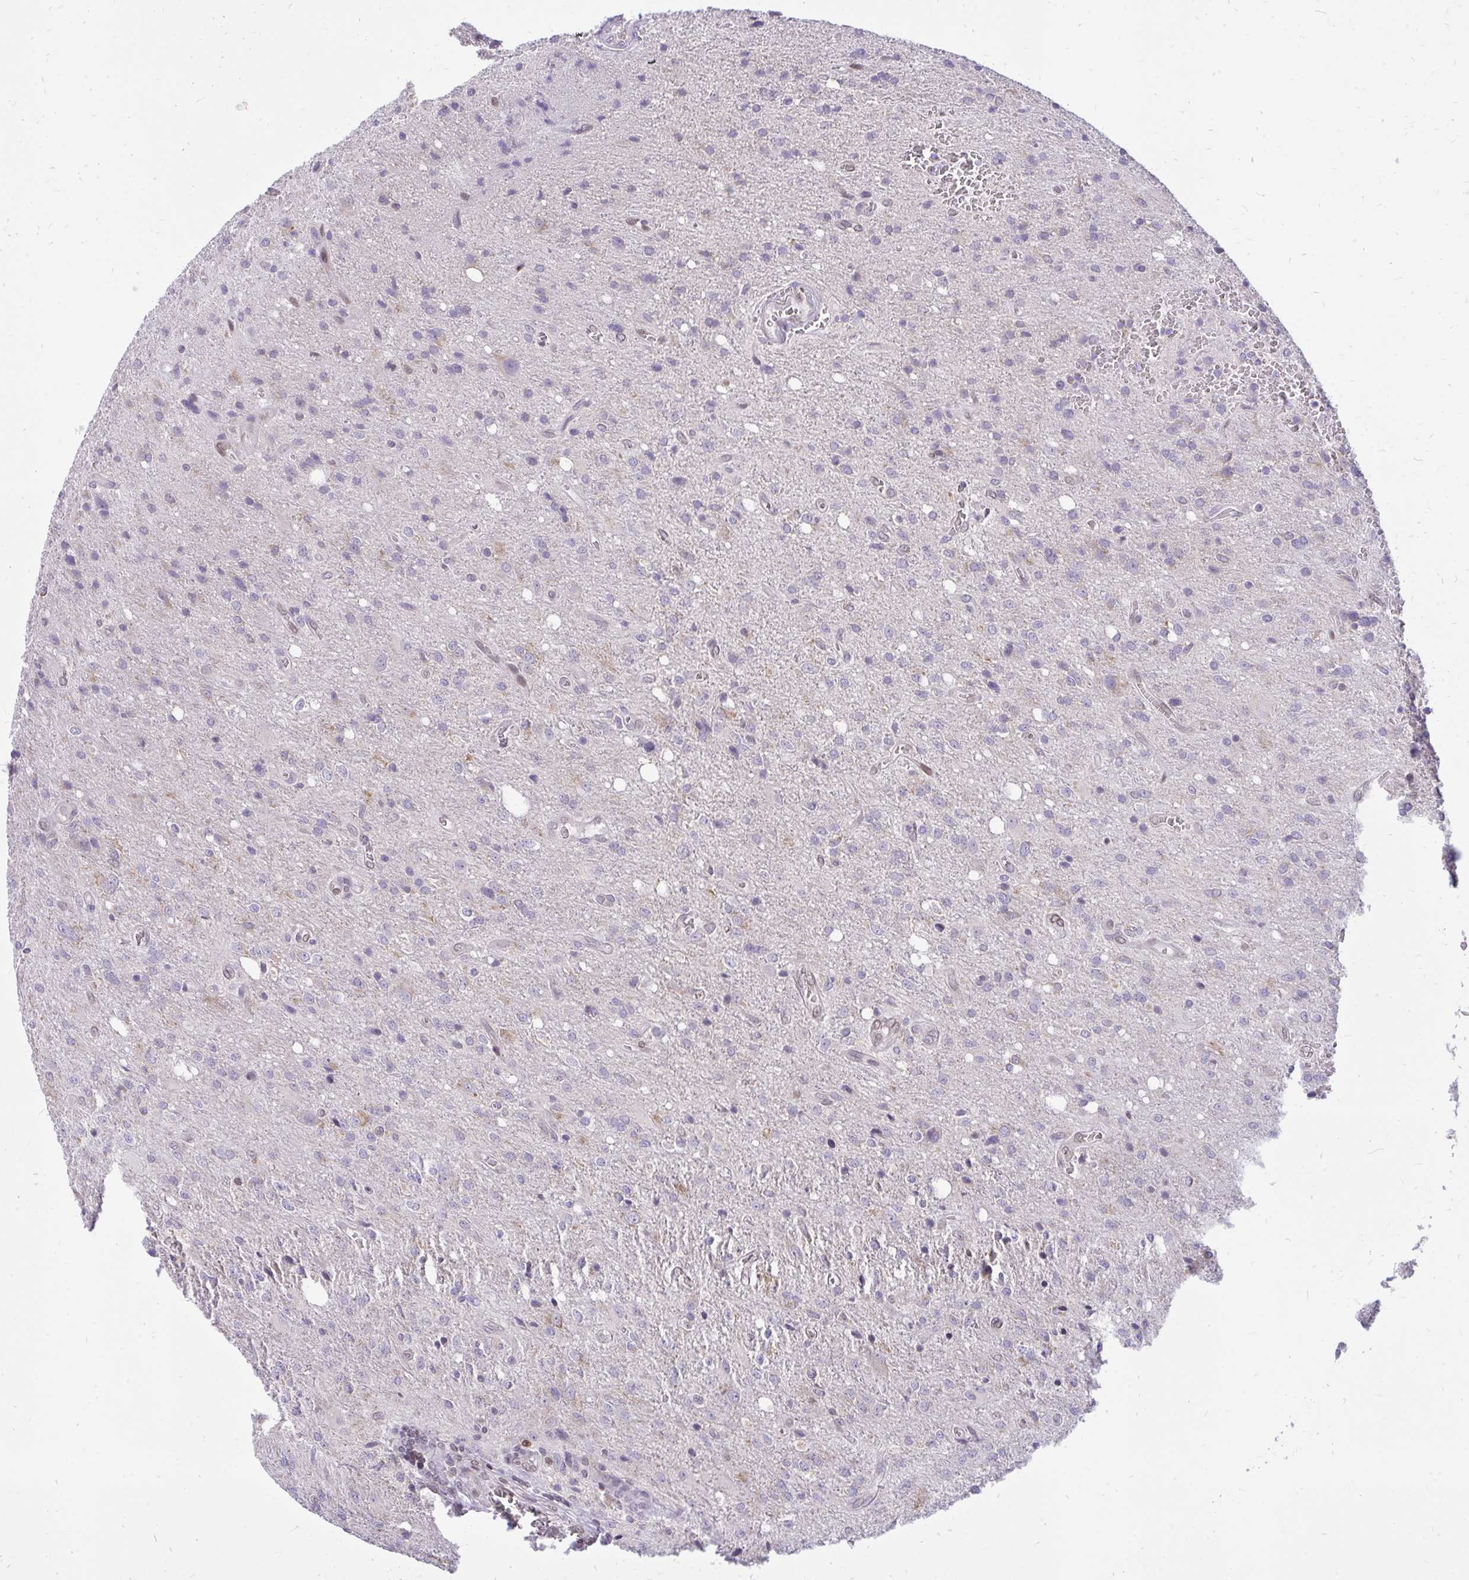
{"staining": {"intensity": "negative", "quantity": "none", "location": "none"}, "tissue": "glioma", "cell_type": "Tumor cells", "image_type": "cancer", "snomed": [{"axis": "morphology", "description": "Glioma, malignant, Low grade"}, {"axis": "topography", "description": "Brain"}], "caption": "The histopathology image exhibits no significant positivity in tumor cells of low-grade glioma (malignant).", "gene": "RPS6KA2", "patient": {"sex": "male", "age": 66}}